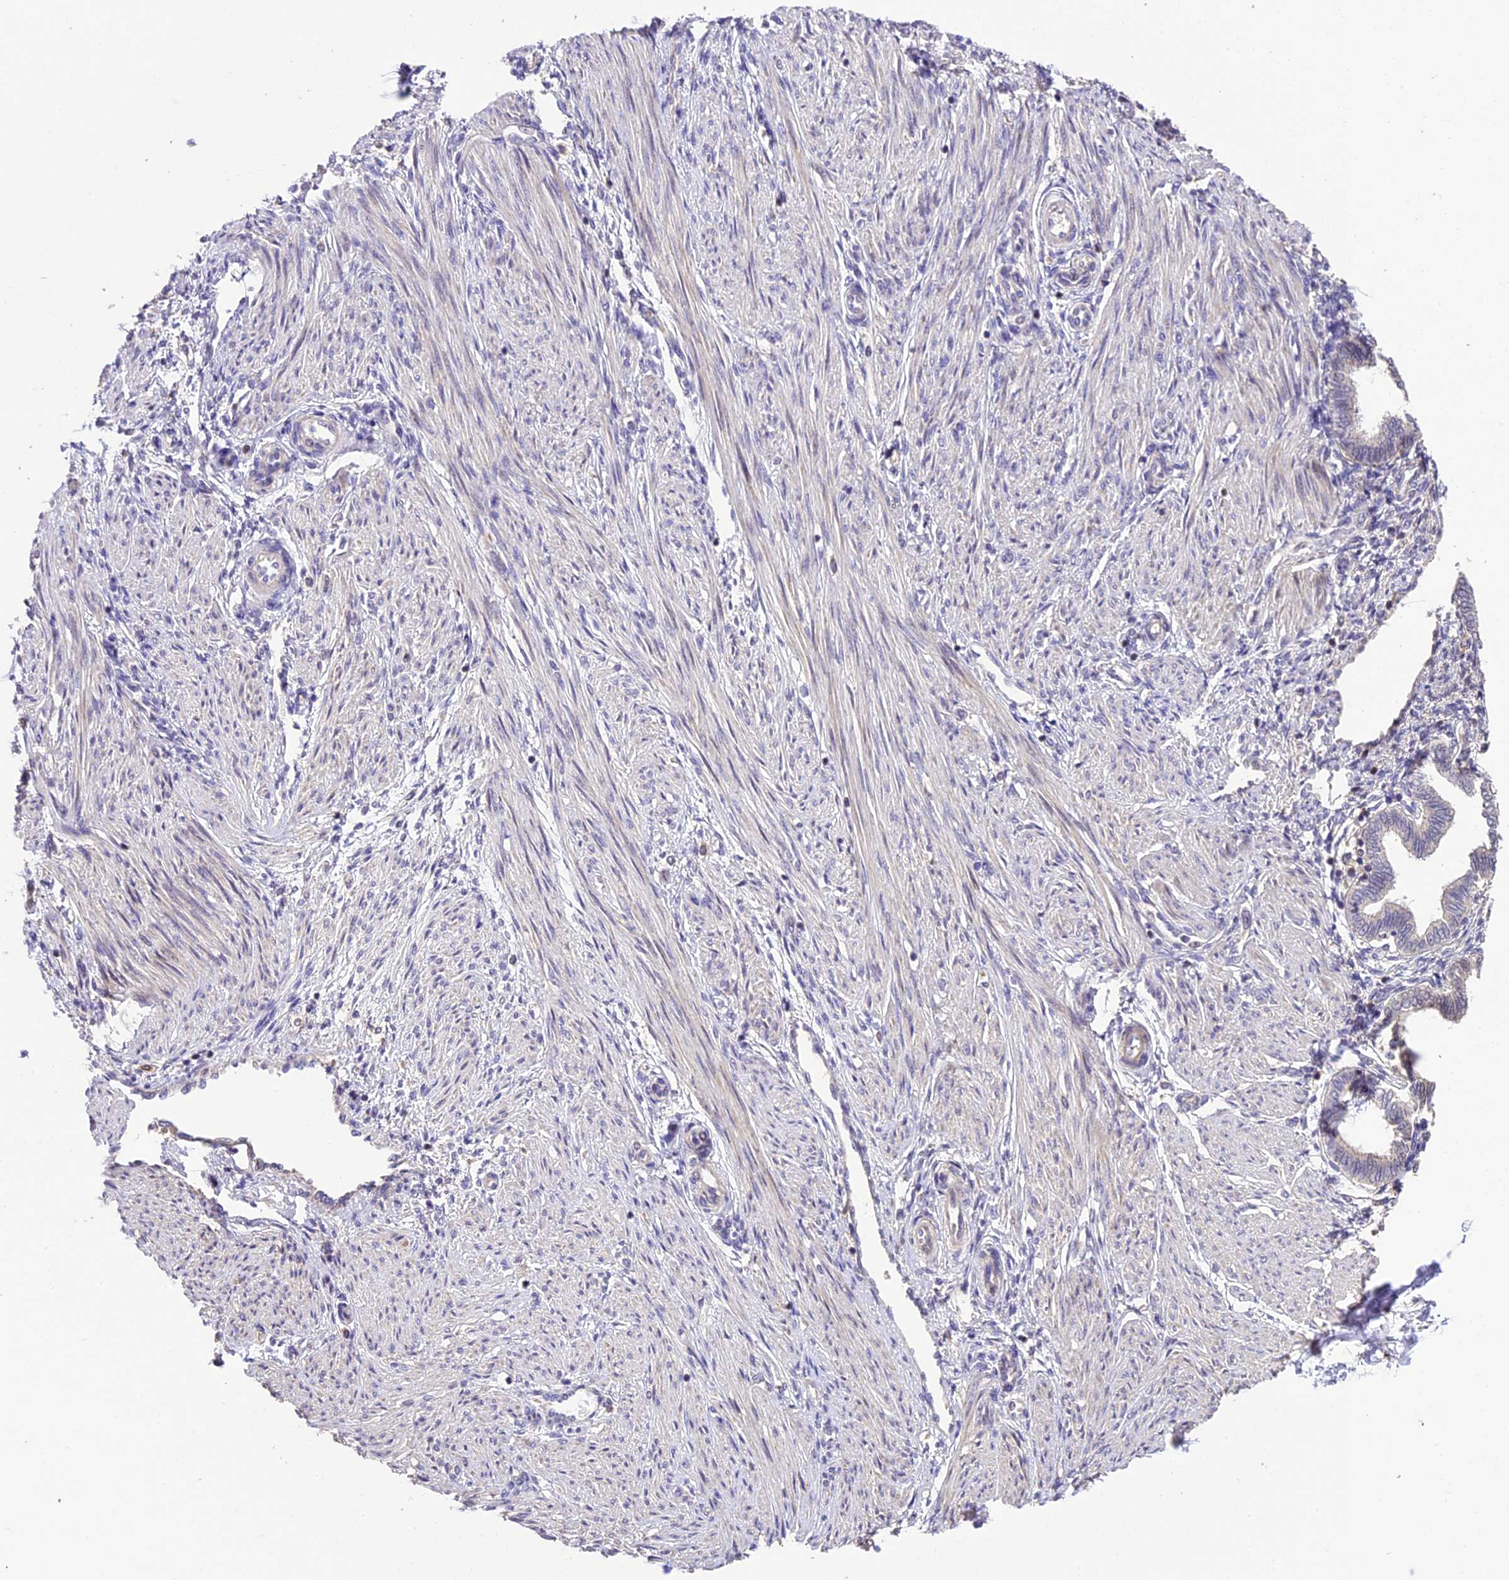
{"staining": {"intensity": "negative", "quantity": "none", "location": "none"}, "tissue": "endometrium", "cell_type": "Cells in endometrial stroma", "image_type": "normal", "snomed": [{"axis": "morphology", "description": "Normal tissue, NOS"}, {"axis": "topography", "description": "Endometrium"}], "caption": "This is an immunohistochemistry (IHC) micrograph of unremarkable endometrium. There is no staining in cells in endometrial stroma.", "gene": "DGKH", "patient": {"sex": "female", "age": 53}}